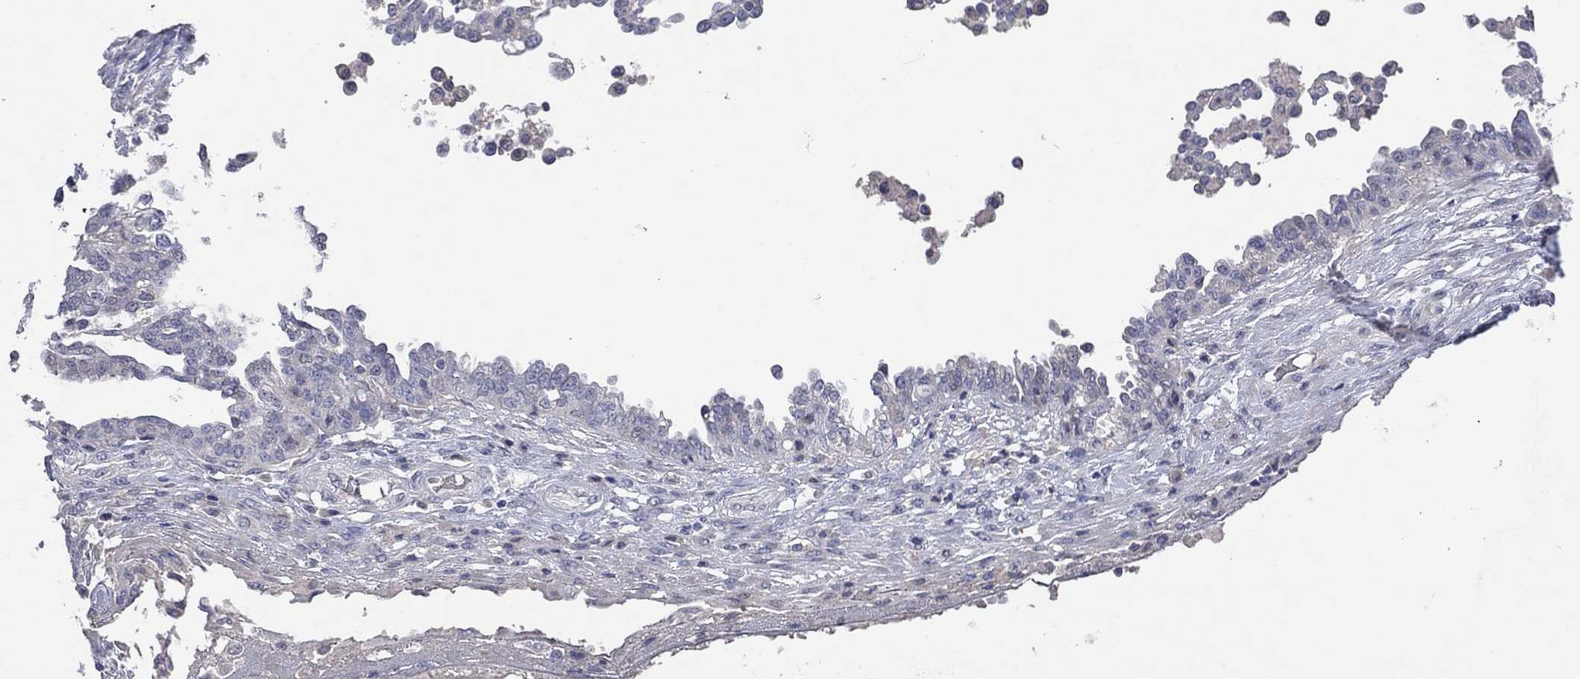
{"staining": {"intensity": "negative", "quantity": "none", "location": "none"}, "tissue": "ovarian cancer", "cell_type": "Tumor cells", "image_type": "cancer", "snomed": [{"axis": "morphology", "description": "Cystadenocarcinoma, serous, NOS"}, {"axis": "topography", "description": "Ovary"}], "caption": "DAB immunohistochemical staining of human serous cystadenocarcinoma (ovarian) shows no significant staining in tumor cells.", "gene": "MMP13", "patient": {"sex": "female", "age": 67}}